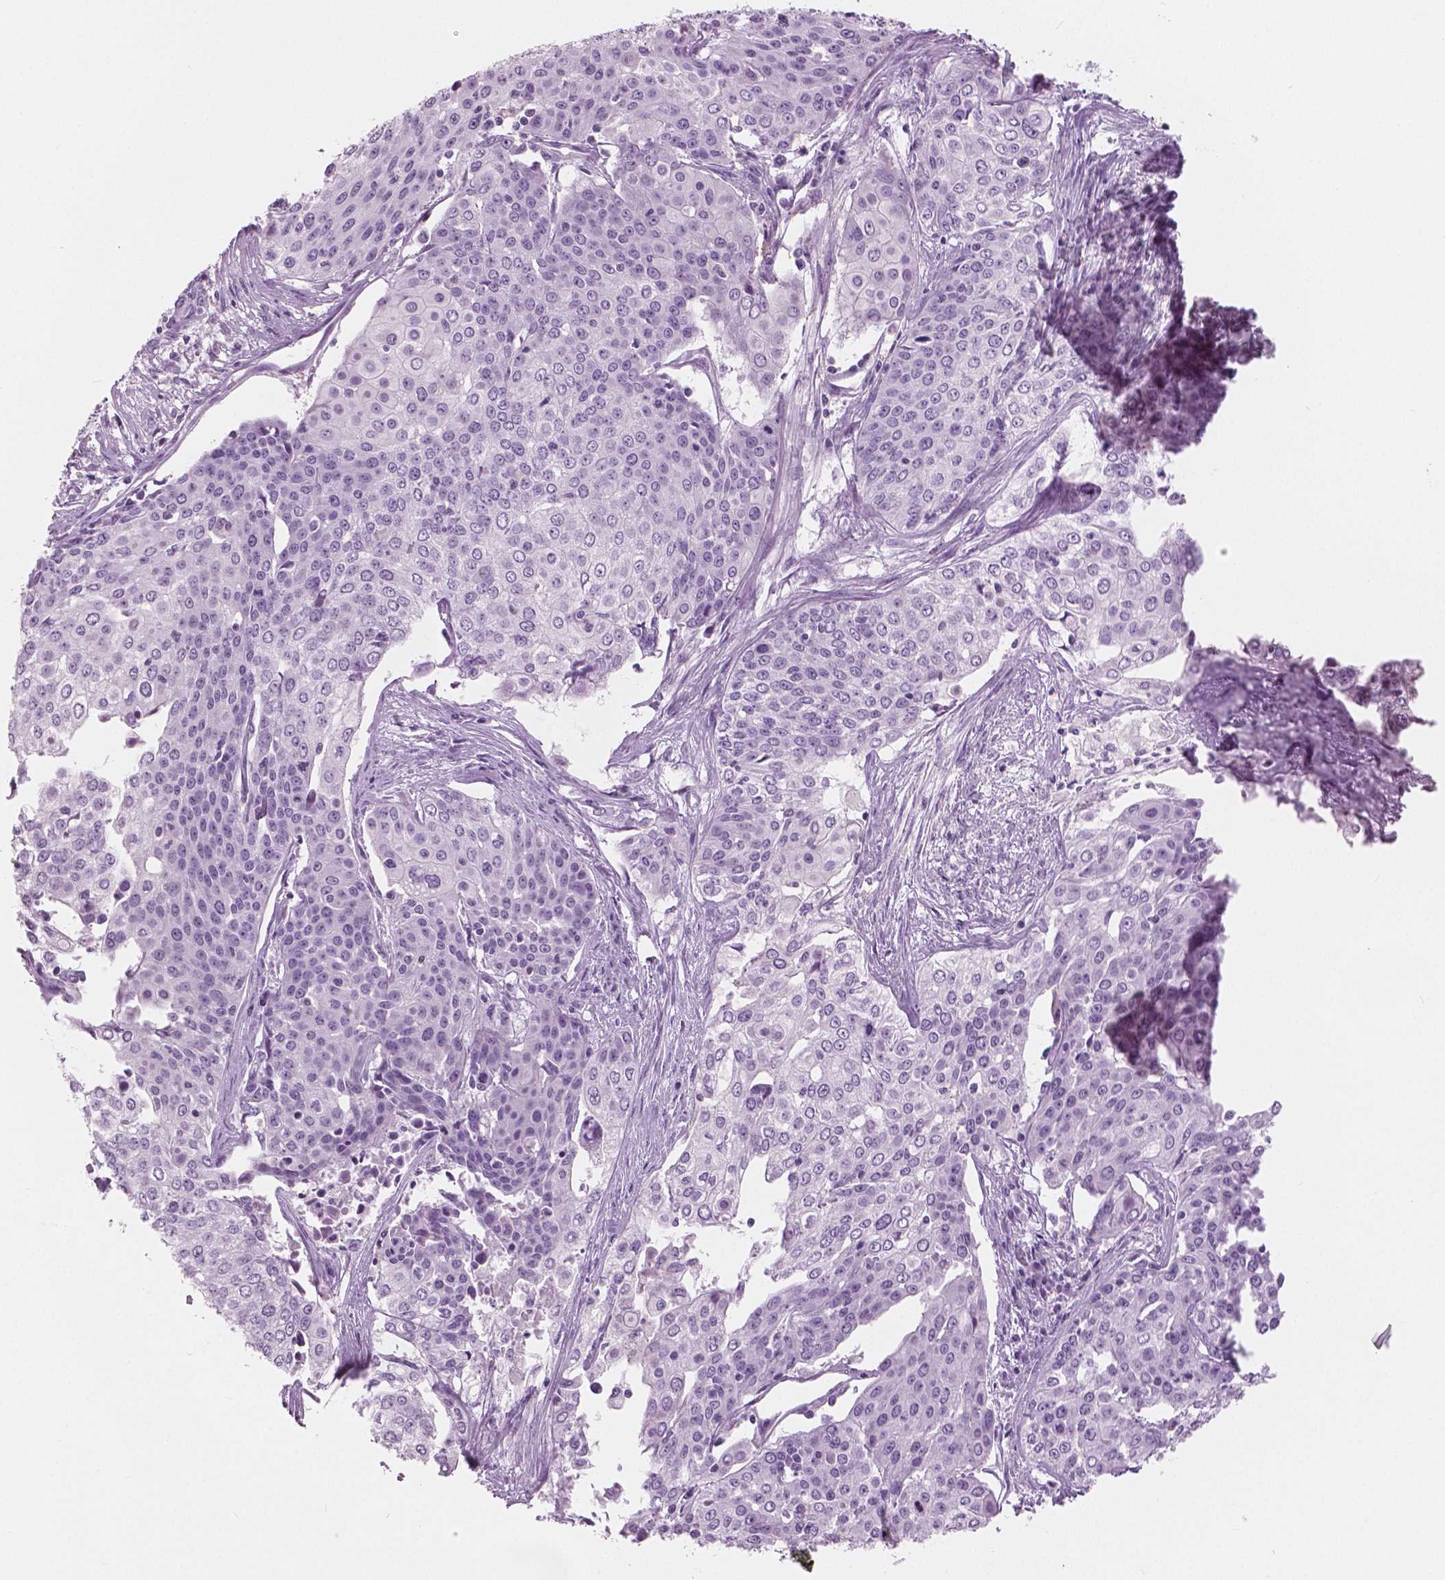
{"staining": {"intensity": "negative", "quantity": "none", "location": "none"}, "tissue": "cervical cancer", "cell_type": "Tumor cells", "image_type": "cancer", "snomed": [{"axis": "morphology", "description": "Squamous cell carcinoma, NOS"}, {"axis": "topography", "description": "Cervix"}], "caption": "This is an immunohistochemistry micrograph of human cervical cancer (squamous cell carcinoma). There is no positivity in tumor cells.", "gene": "GALM", "patient": {"sex": "female", "age": 39}}